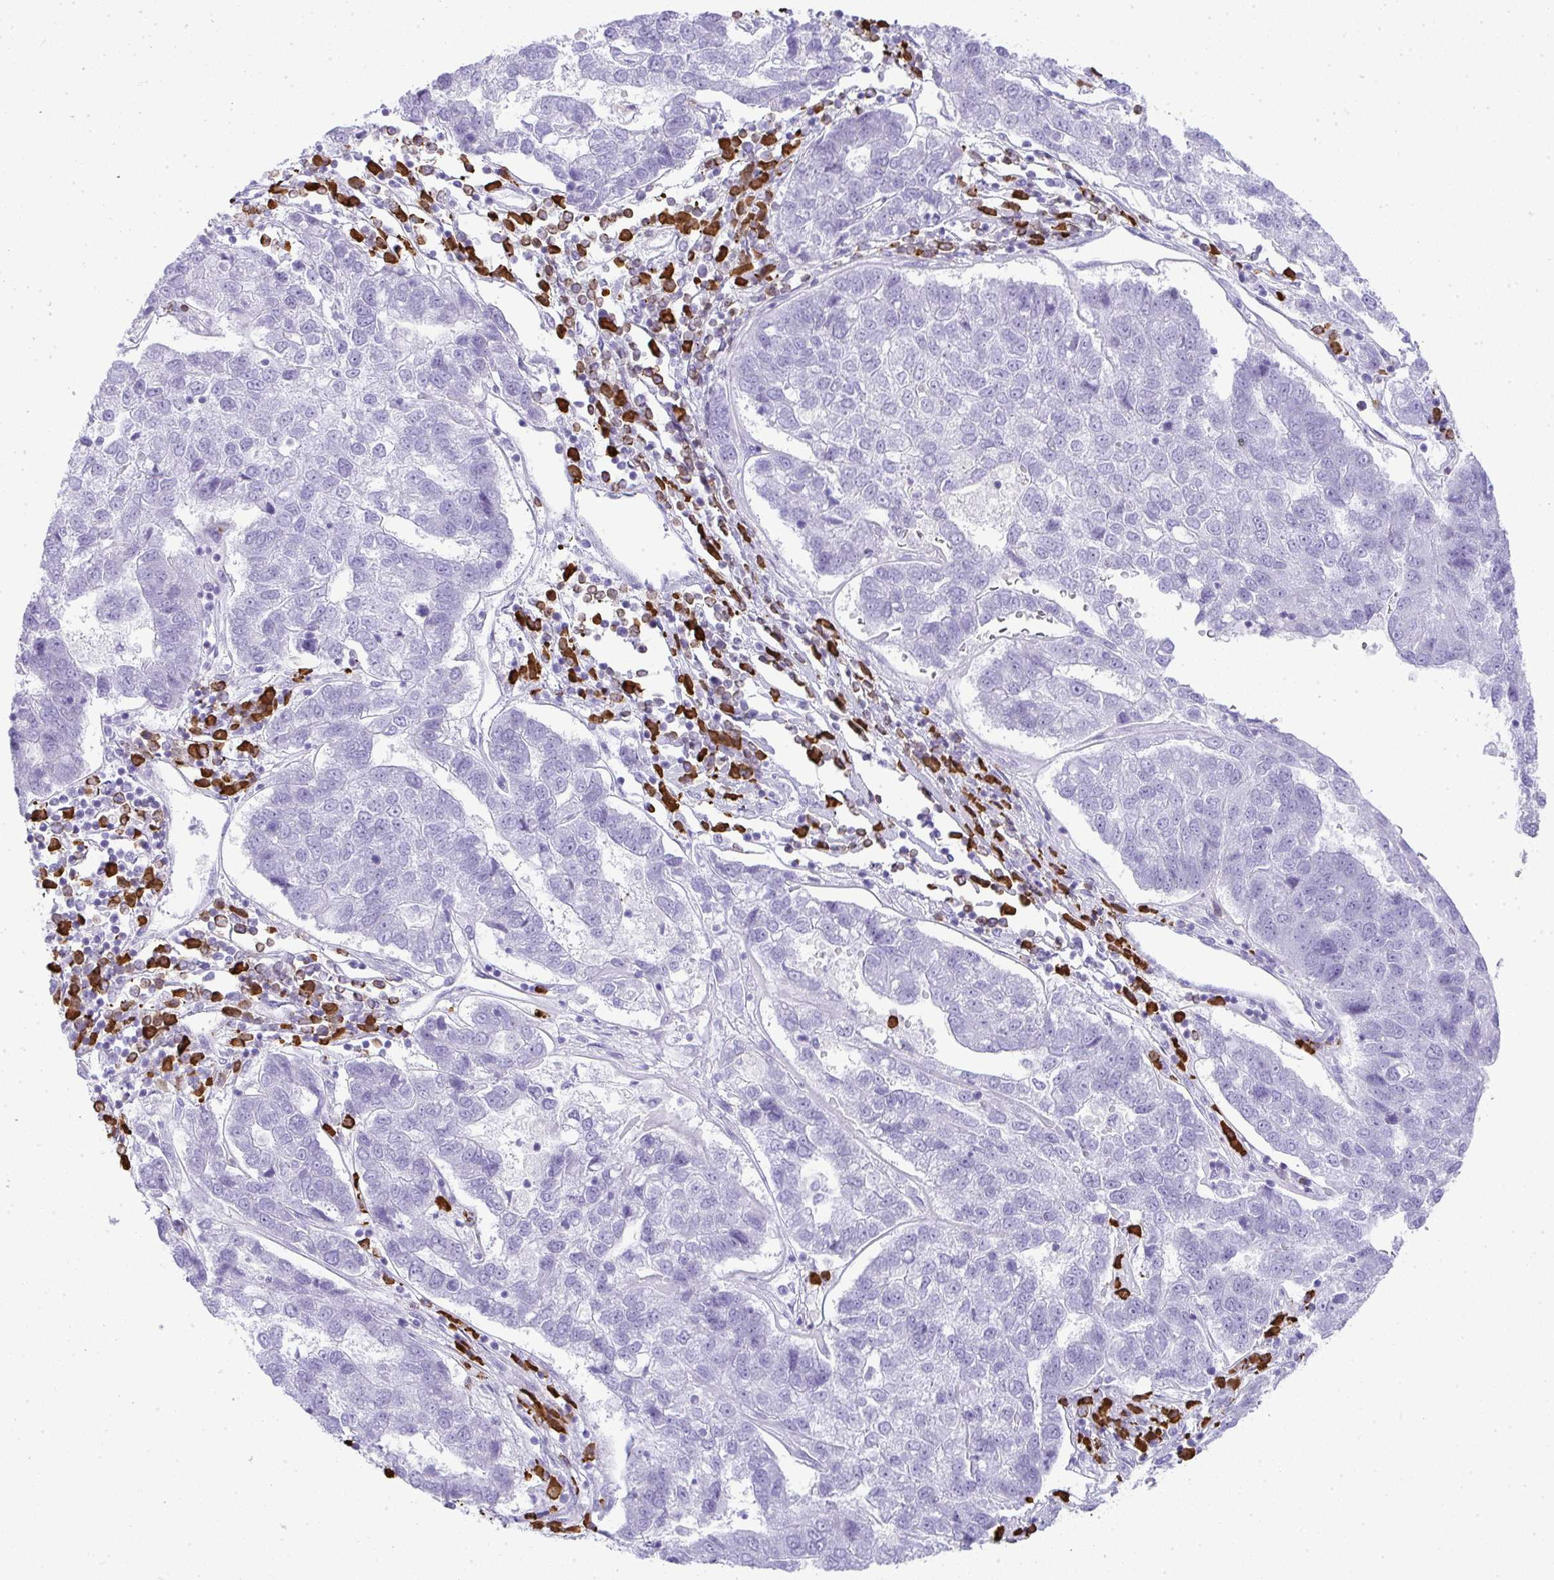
{"staining": {"intensity": "negative", "quantity": "none", "location": "none"}, "tissue": "pancreatic cancer", "cell_type": "Tumor cells", "image_type": "cancer", "snomed": [{"axis": "morphology", "description": "Adenocarcinoma, NOS"}, {"axis": "topography", "description": "Pancreas"}], "caption": "IHC micrograph of pancreatic cancer stained for a protein (brown), which exhibits no staining in tumor cells.", "gene": "CDADC1", "patient": {"sex": "female", "age": 61}}